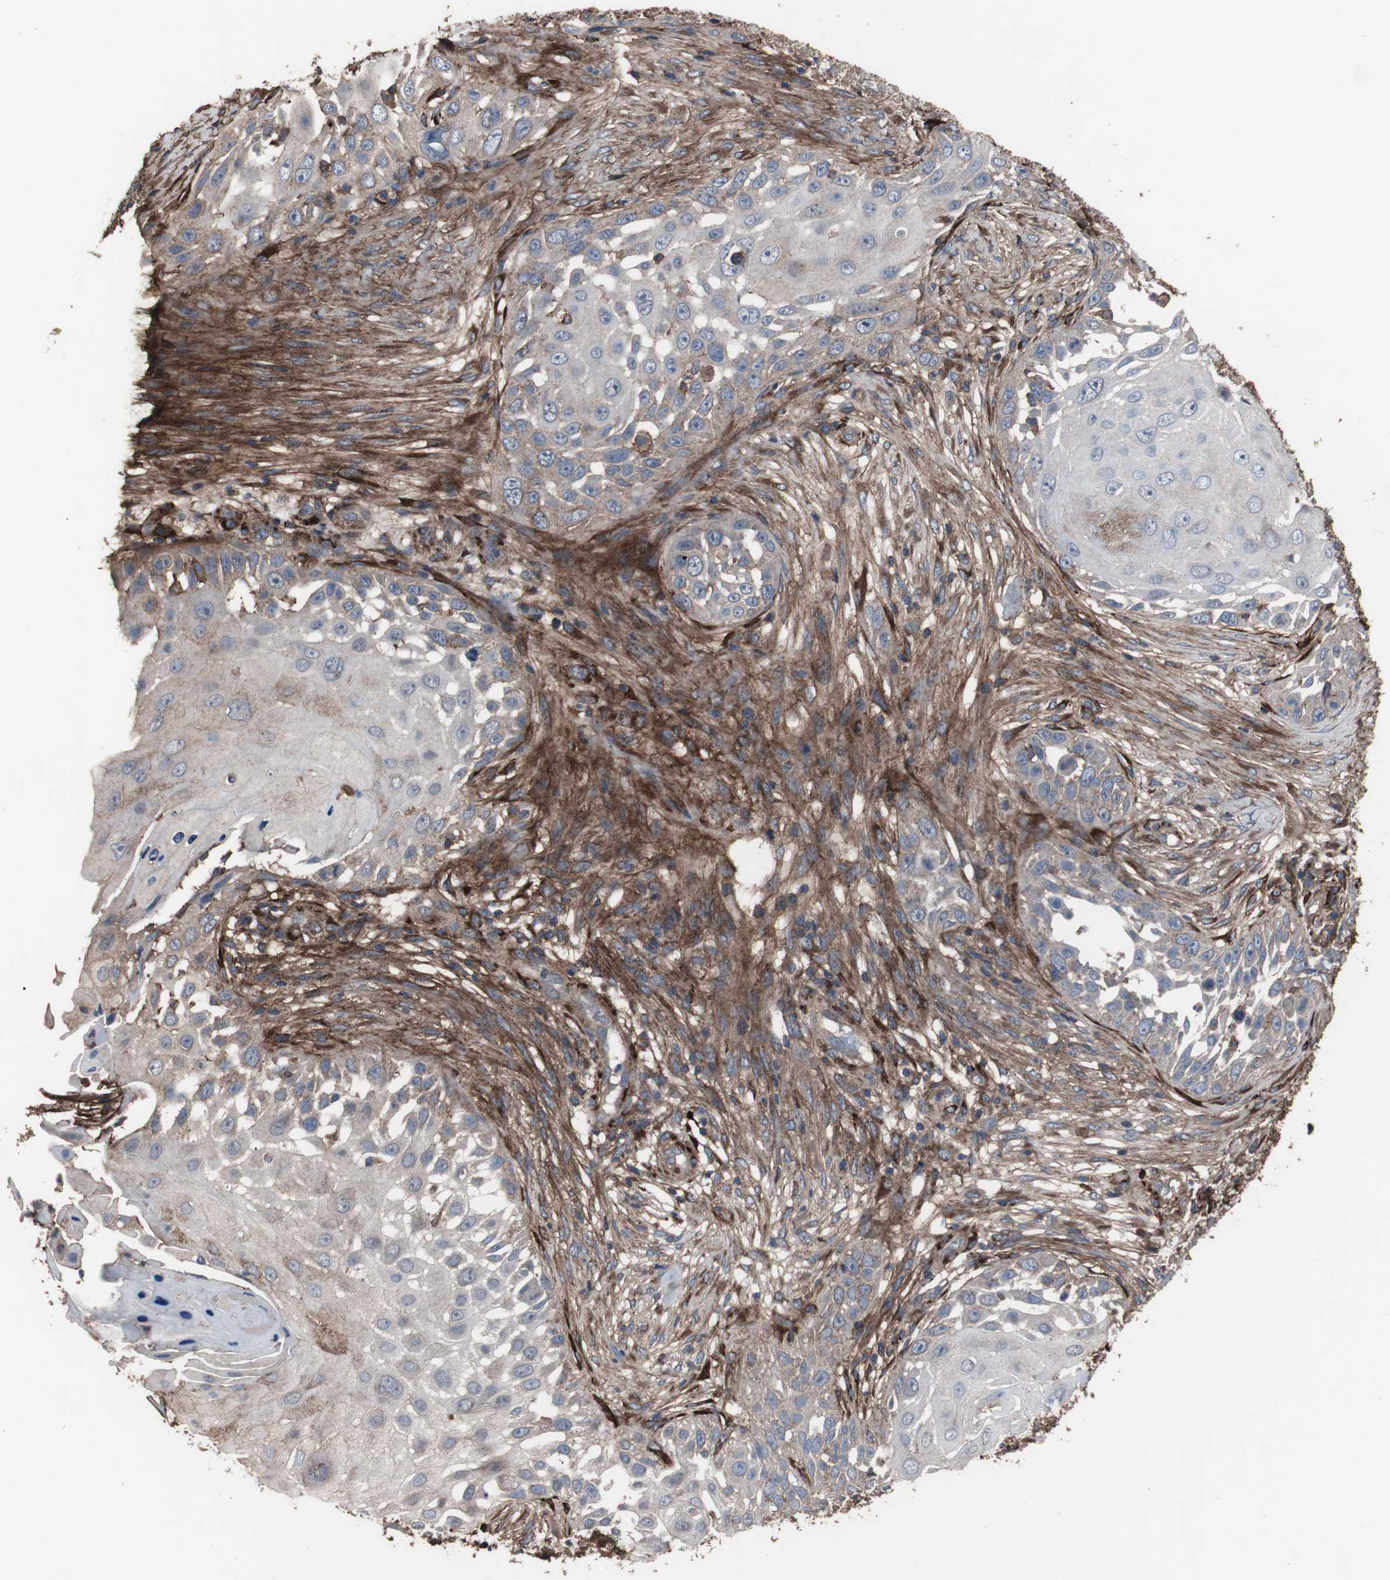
{"staining": {"intensity": "weak", "quantity": "<25%", "location": "cytoplasmic/membranous"}, "tissue": "skin cancer", "cell_type": "Tumor cells", "image_type": "cancer", "snomed": [{"axis": "morphology", "description": "Squamous cell carcinoma, NOS"}, {"axis": "topography", "description": "Skin"}], "caption": "The histopathology image demonstrates no significant staining in tumor cells of skin cancer.", "gene": "COL6A2", "patient": {"sex": "female", "age": 44}}